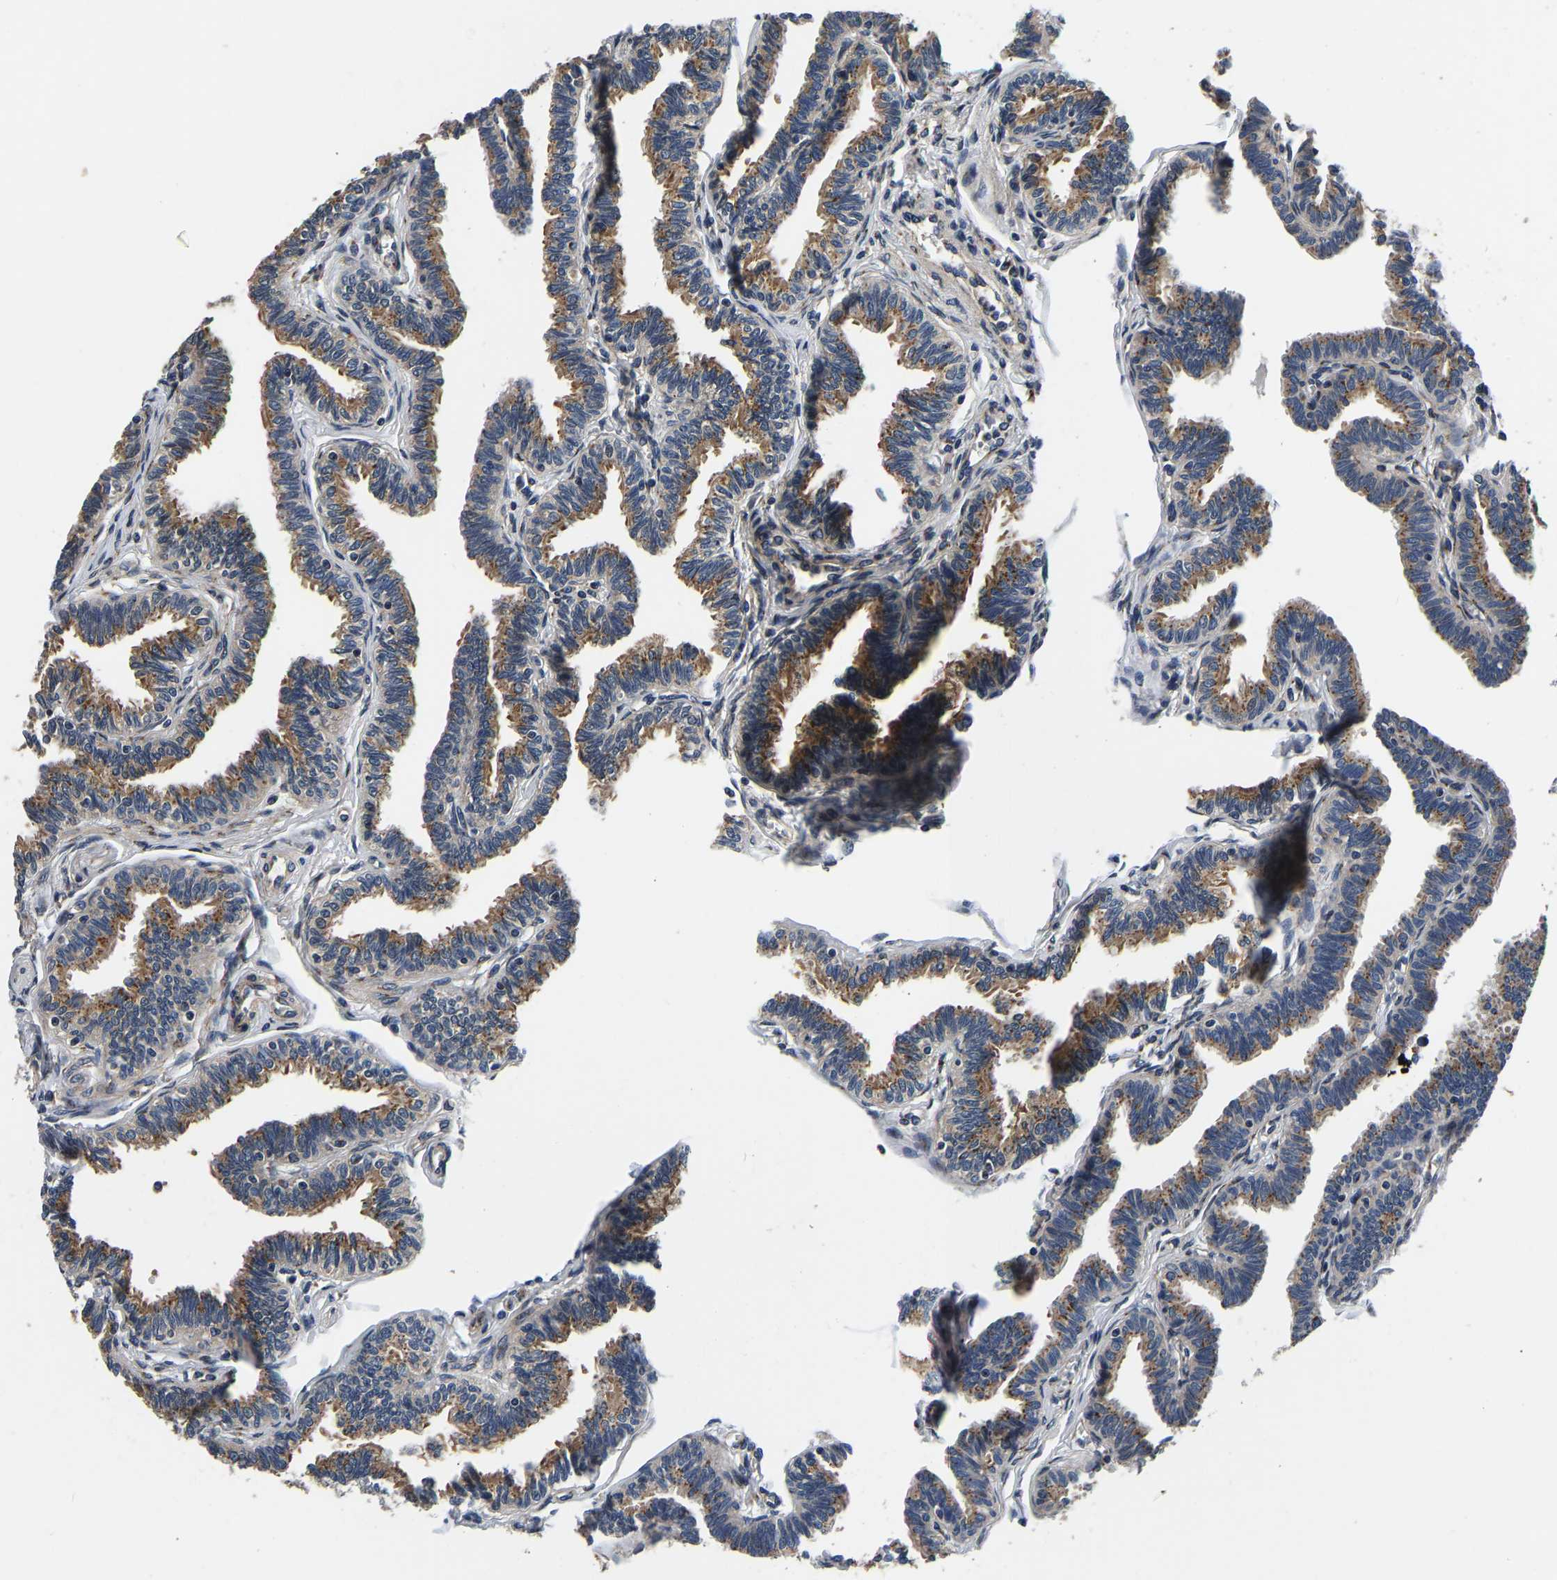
{"staining": {"intensity": "moderate", "quantity": ">75%", "location": "cytoplasmic/membranous"}, "tissue": "fallopian tube", "cell_type": "Glandular cells", "image_type": "normal", "snomed": [{"axis": "morphology", "description": "Normal tissue, NOS"}, {"axis": "topography", "description": "Fallopian tube"}, {"axis": "topography", "description": "Ovary"}], "caption": "Benign fallopian tube exhibits moderate cytoplasmic/membranous staining in approximately >75% of glandular cells, visualized by immunohistochemistry. The staining was performed using DAB, with brown indicating positive protein expression. Nuclei are stained blue with hematoxylin.", "gene": "RABAC1", "patient": {"sex": "female", "age": 23}}